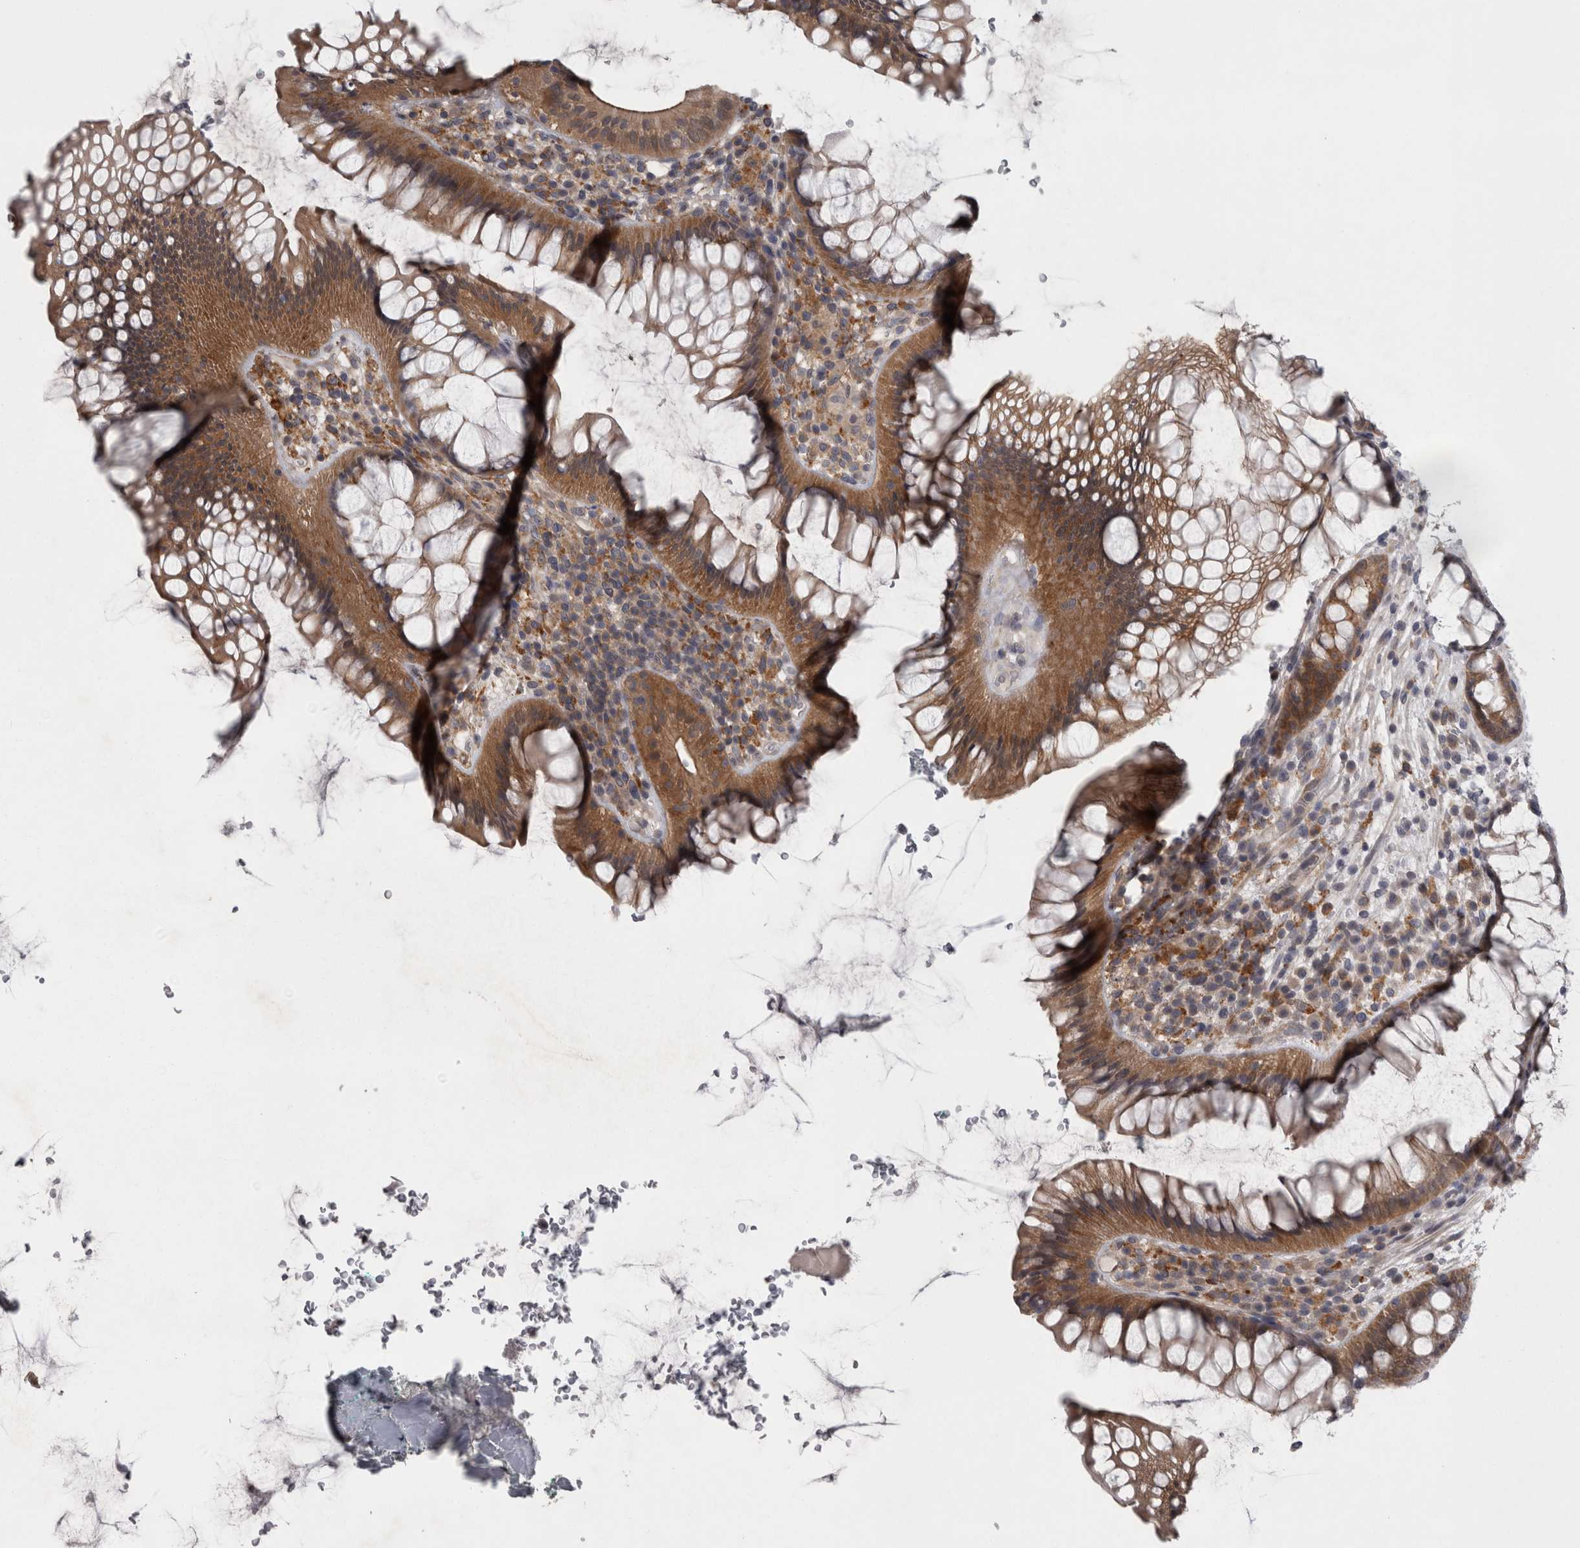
{"staining": {"intensity": "moderate", "quantity": ">75%", "location": "cytoplasmic/membranous"}, "tissue": "rectum", "cell_type": "Glandular cells", "image_type": "normal", "snomed": [{"axis": "morphology", "description": "Normal tissue, NOS"}, {"axis": "topography", "description": "Rectum"}], "caption": "DAB immunohistochemical staining of benign human rectum shows moderate cytoplasmic/membranous protein expression in about >75% of glandular cells.", "gene": "PRKCI", "patient": {"sex": "male", "age": 51}}